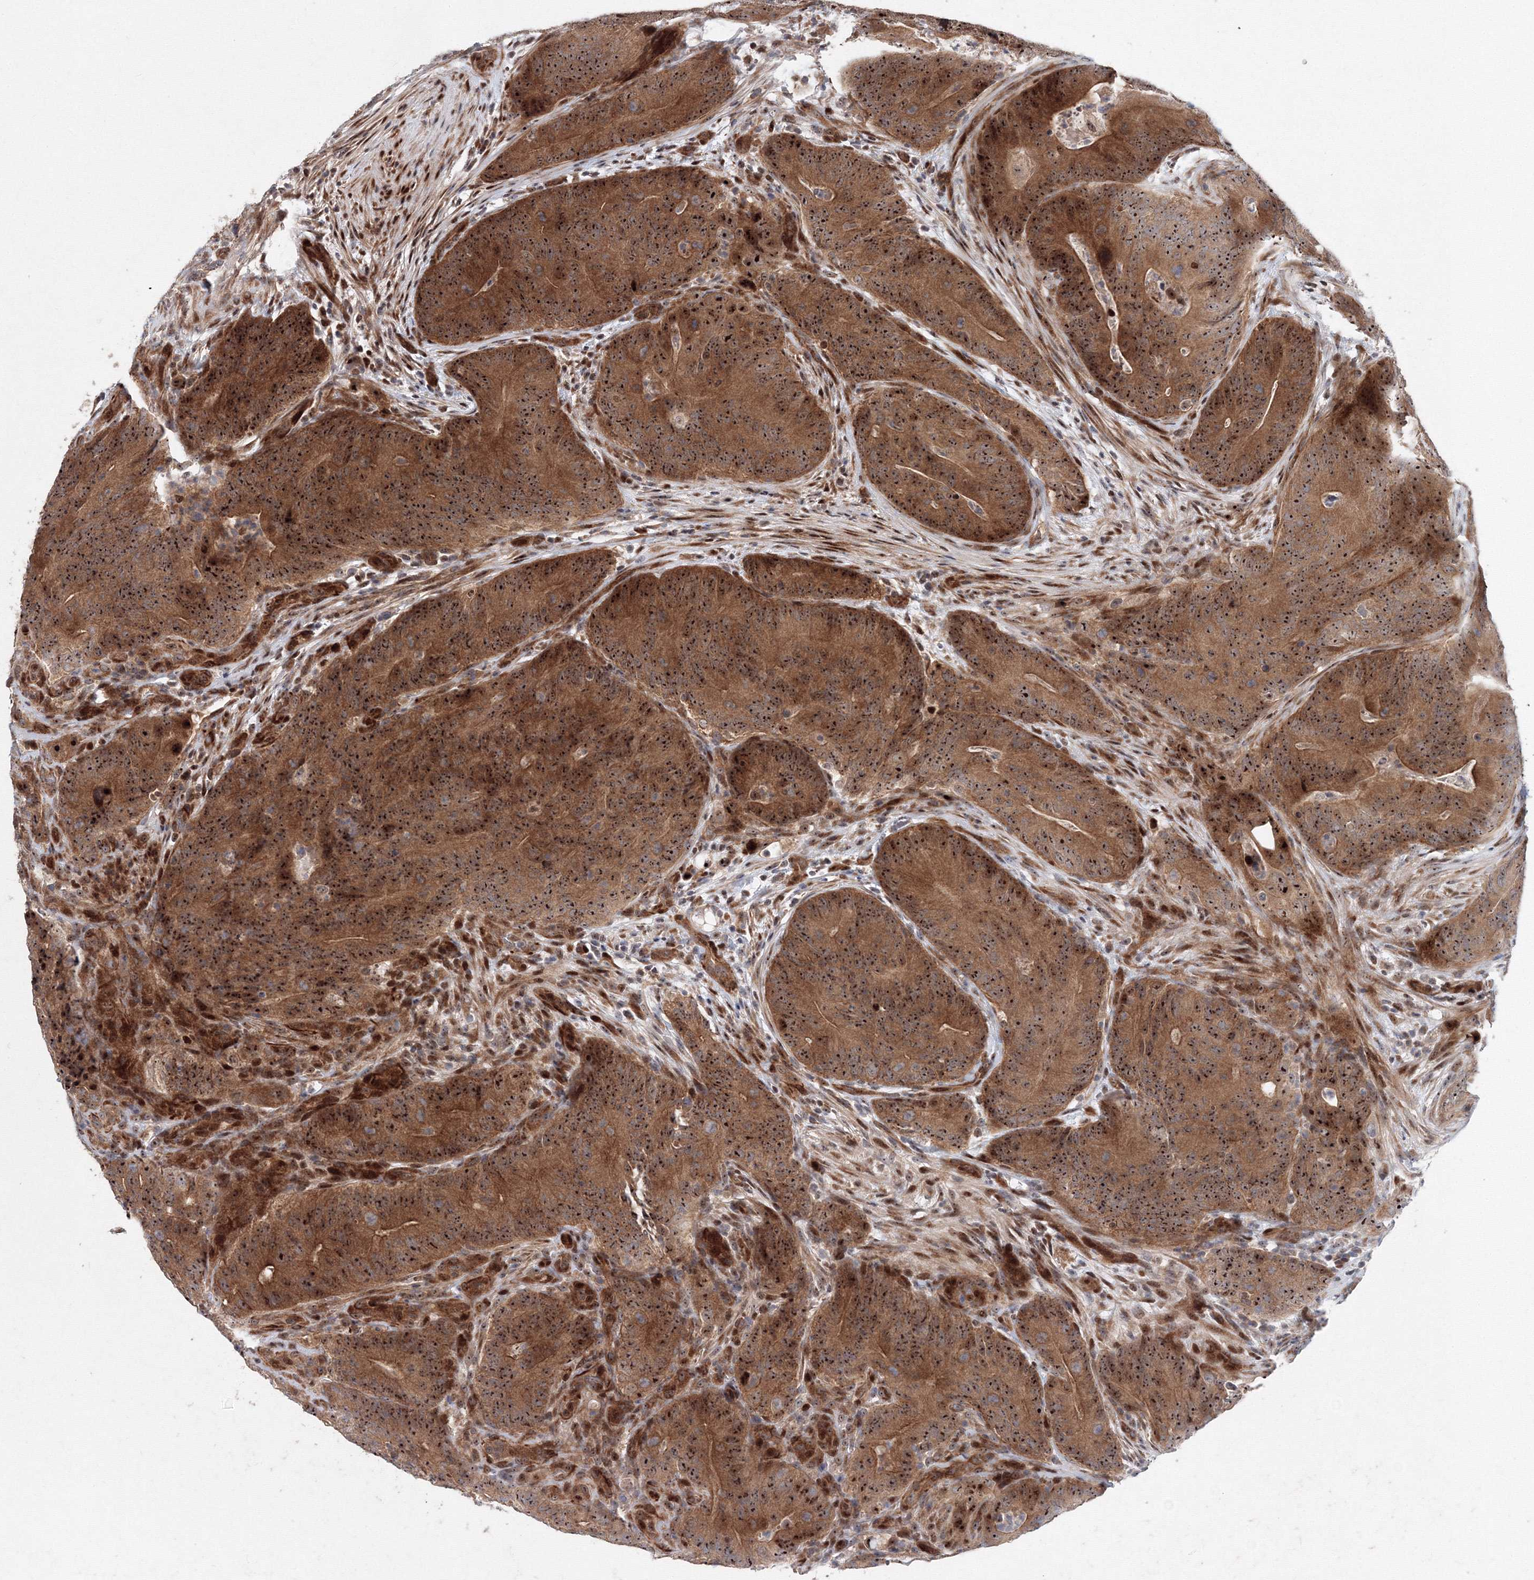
{"staining": {"intensity": "strong", "quantity": ">75%", "location": "cytoplasmic/membranous,nuclear"}, "tissue": "colorectal cancer", "cell_type": "Tumor cells", "image_type": "cancer", "snomed": [{"axis": "morphology", "description": "Normal tissue, NOS"}, {"axis": "topography", "description": "Colon"}], "caption": "Immunohistochemistry (IHC) histopathology image of neoplastic tissue: human colorectal cancer stained using immunohistochemistry (IHC) displays high levels of strong protein expression localized specifically in the cytoplasmic/membranous and nuclear of tumor cells, appearing as a cytoplasmic/membranous and nuclear brown color.", "gene": "ANKAR", "patient": {"sex": "female", "age": 82}}